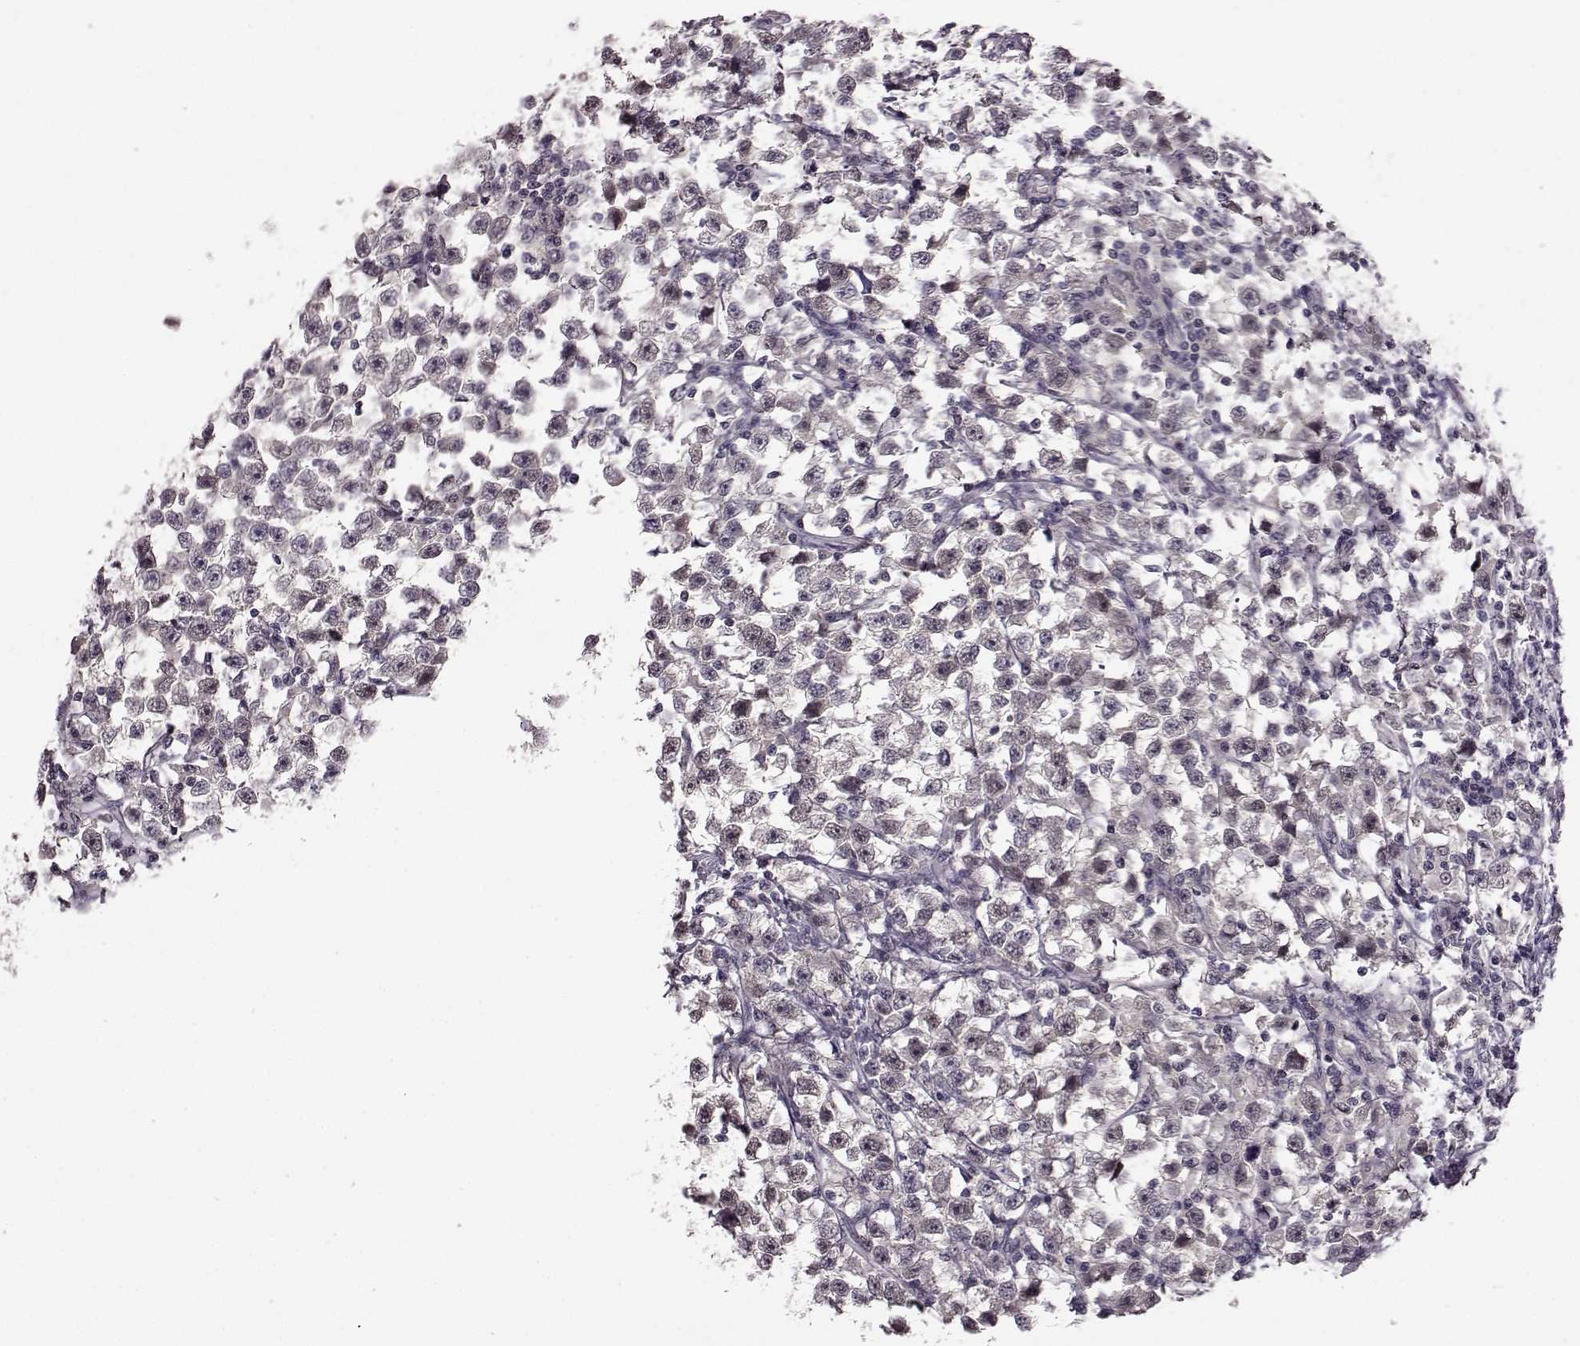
{"staining": {"intensity": "weak", "quantity": "<25%", "location": "cytoplasmic/membranous"}, "tissue": "testis cancer", "cell_type": "Tumor cells", "image_type": "cancer", "snomed": [{"axis": "morphology", "description": "Seminoma, NOS"}, {"axis": "topography", "description": "Testis"}], "caption": "Seminoma (testis) was stained to show a protein in brown. There is no significant staining in tumor cells.", "gene": "C10orf62", "patient": {"sex": "male", "age": 33}}